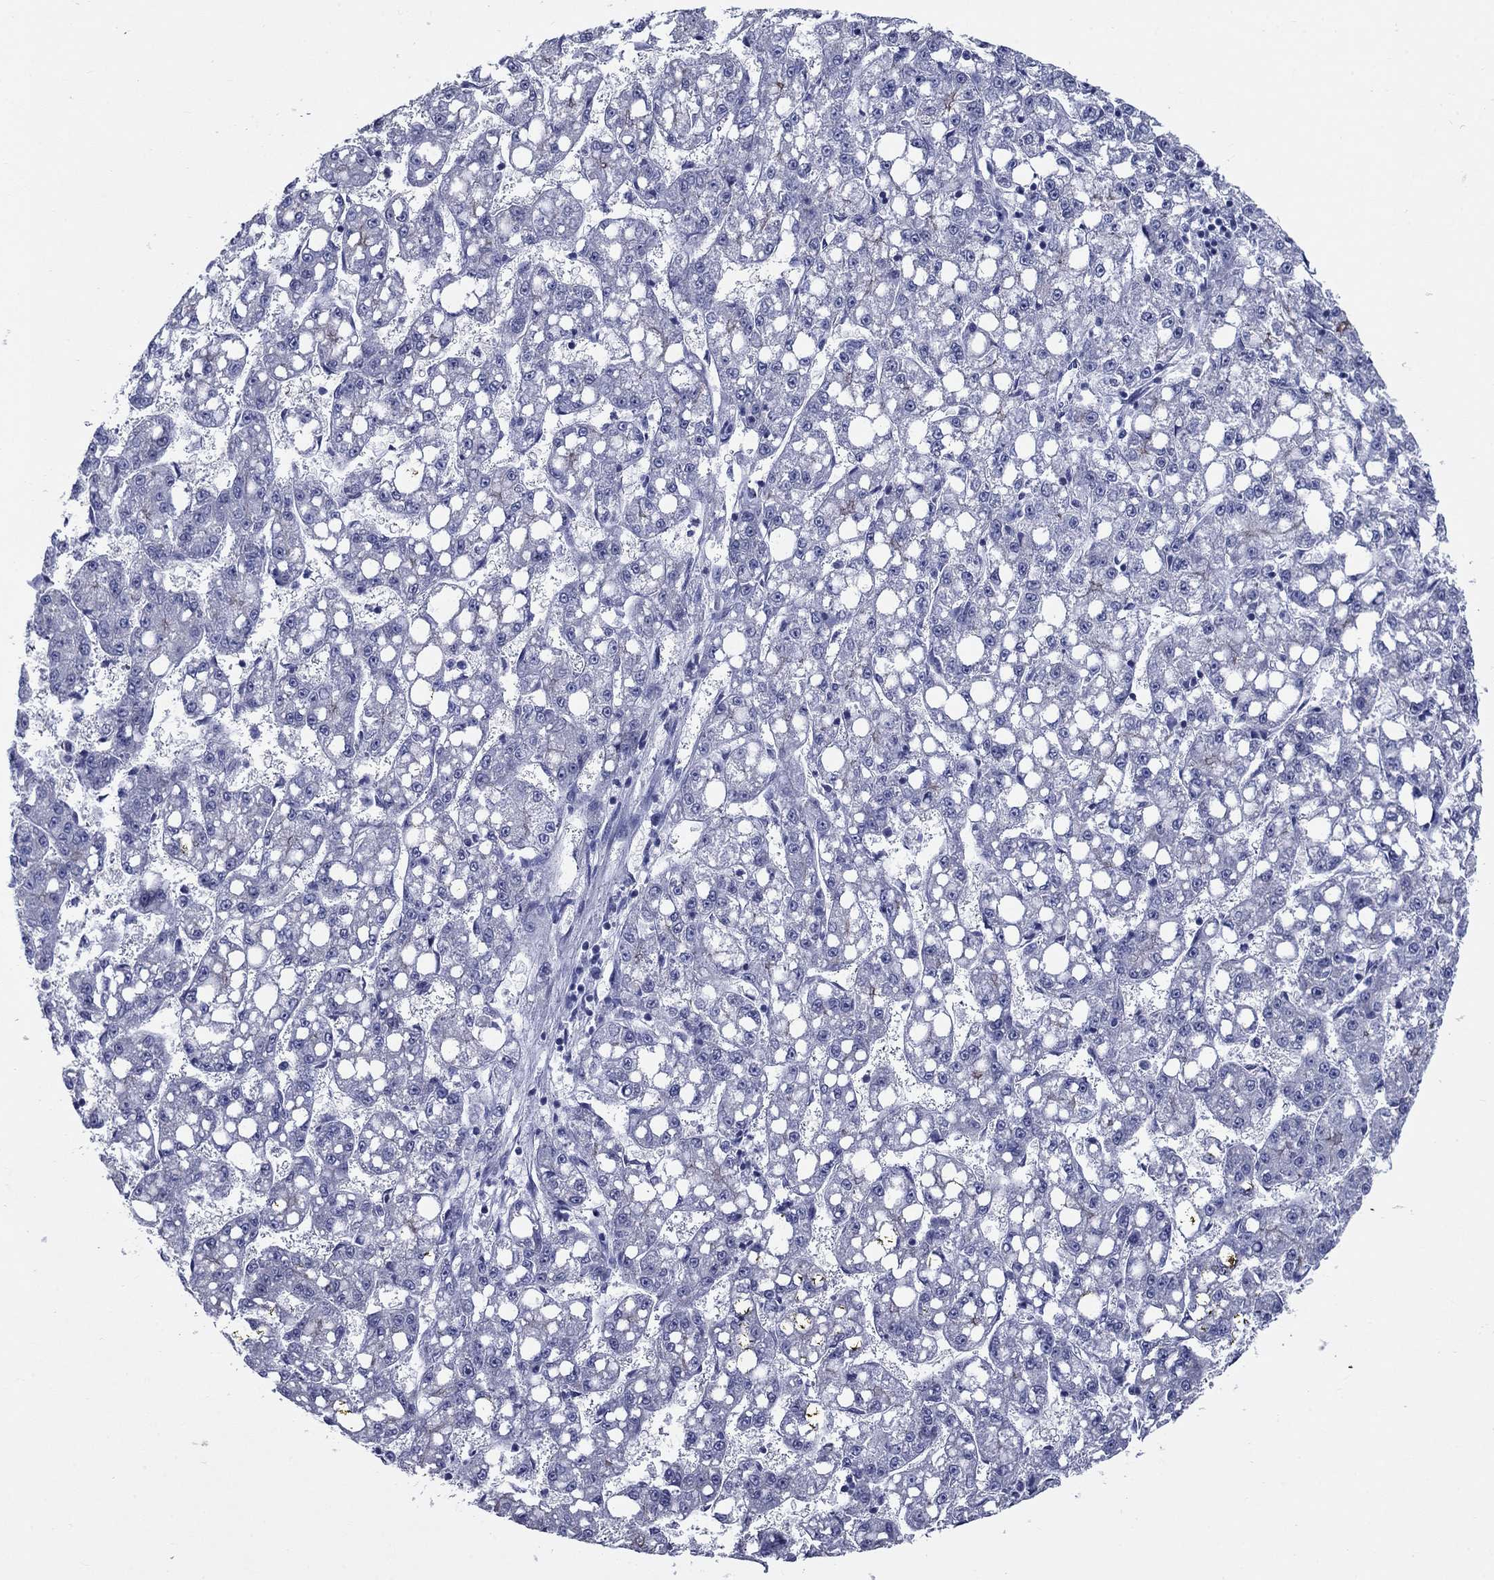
{"staining": {"intensity": "weak", "quantity": "<25%", "location": "cytoplasmic/membranous"}, "tissue": "liver cancer", "cell_type": "Tumor cells", "image_type": "cancer", "snomed": [{"axis": "morphology", "description": "Carcinoma, Hepatocellular, NOS"}, {"axis": "topography", "description": "Liver"}], "caption": "DAB immunohistochemical staining of human liver cancer (hepatocellular carcinoma) demonstrates no significant staining in tumor cells.", "gene": "C4orf19", "patient": {"sex": "female", "age": 65}}